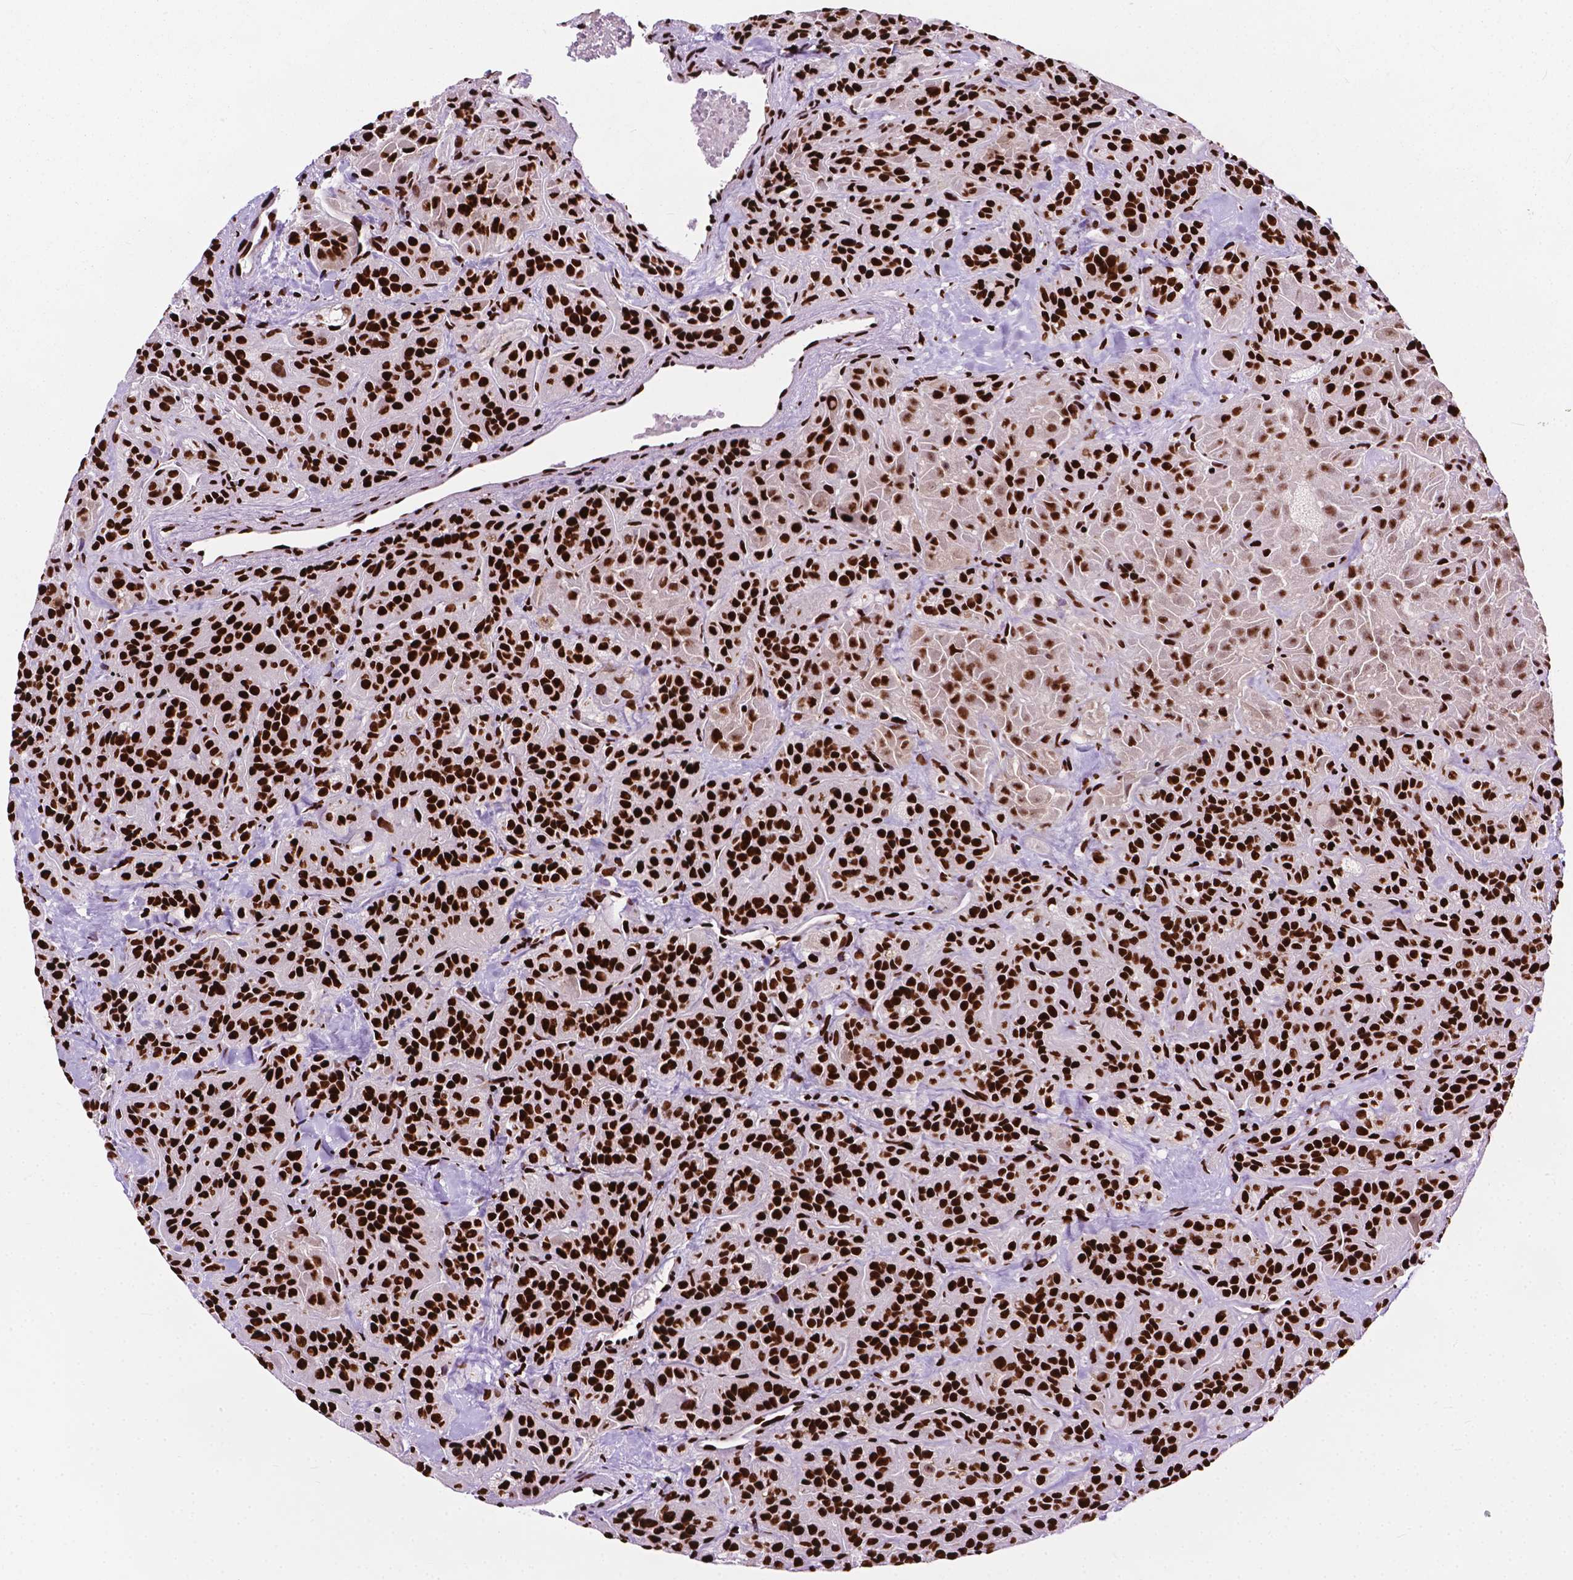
{"staining": {"intensity": "strong", "quantity": ">75%", "location": "nuclear"}, "tissue": "thyroid cancer", "cell_type": "Tumor cells", "image_type": "cancer", "snomed": [{"axis": "morphology", "description": "Papillary adenocarcinoma, NOS"}, {"axis": "topography", "description": "Thyroid gland"}], "caption": "Thyroid cancer (papillary adenocarcinoma) was stained to show a protein in brown. There is high levels of strong nuclear positivity in approximately >75% of tumor cells.", "gene": "SMIM5", "patient": {"sex": "female", "age": 45}}